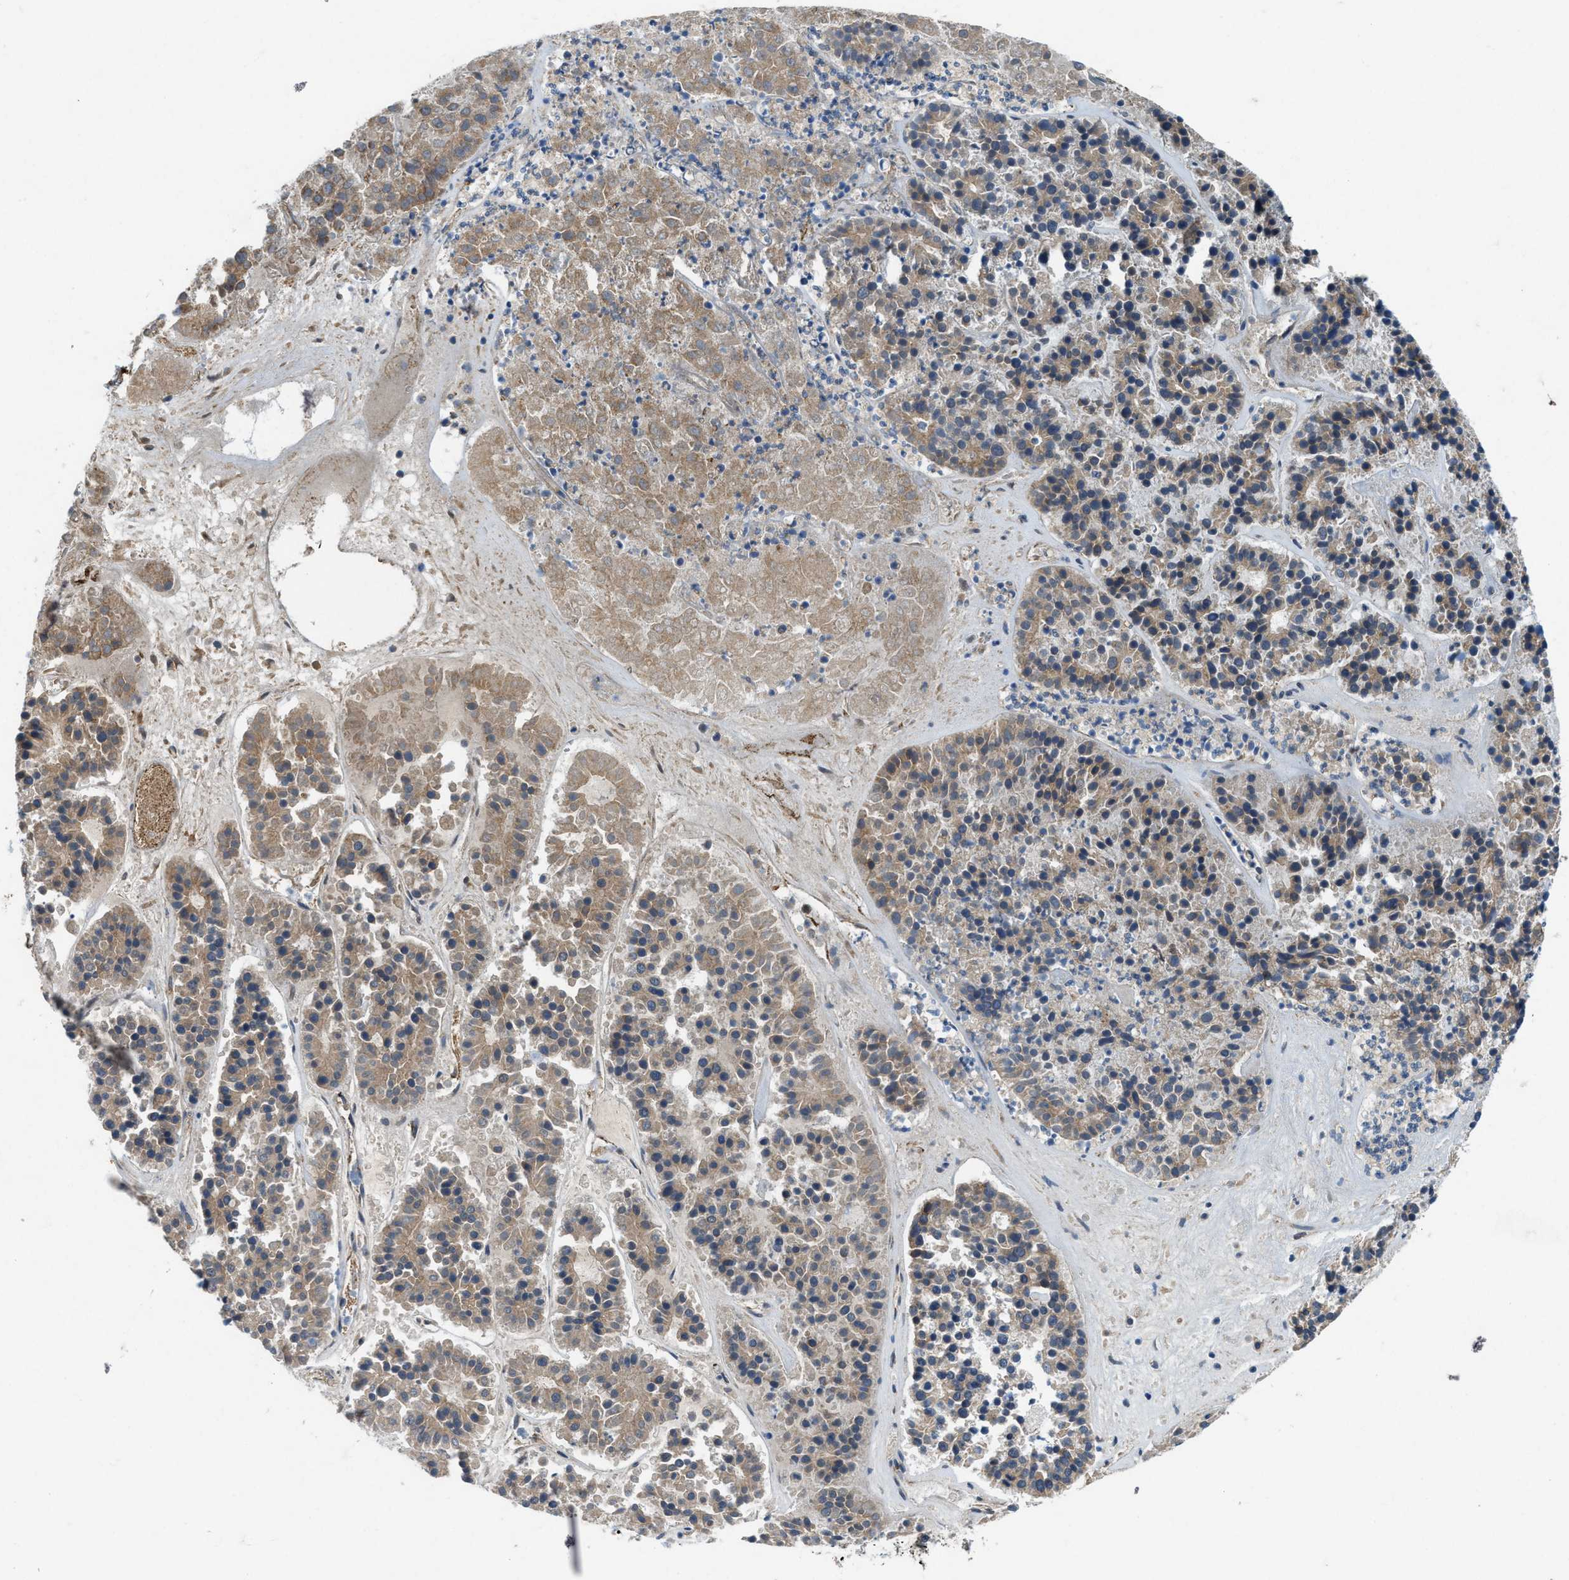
{"staining": {"intensity": "weak", "quantity": ">75%", "location": "cytoplasmic/membranous"}, "tissue": "pancreatic cancer", "cell_type": "Tumor cells", "image_type": "cancer", "snomed": [{"axis": "morphology", "description": "Adenocarcinoma, NOS"}, {"axis": "topography", "description": "Pancreas"}], "caption": "Protein analysis of pancreatic adenocarcinoma tissue reveals weak cytoplasmic/membranous expression in approximately >75% of tumor cells.", "gene": "URGCP", "patient": {"sex": "male", "age": 50}}